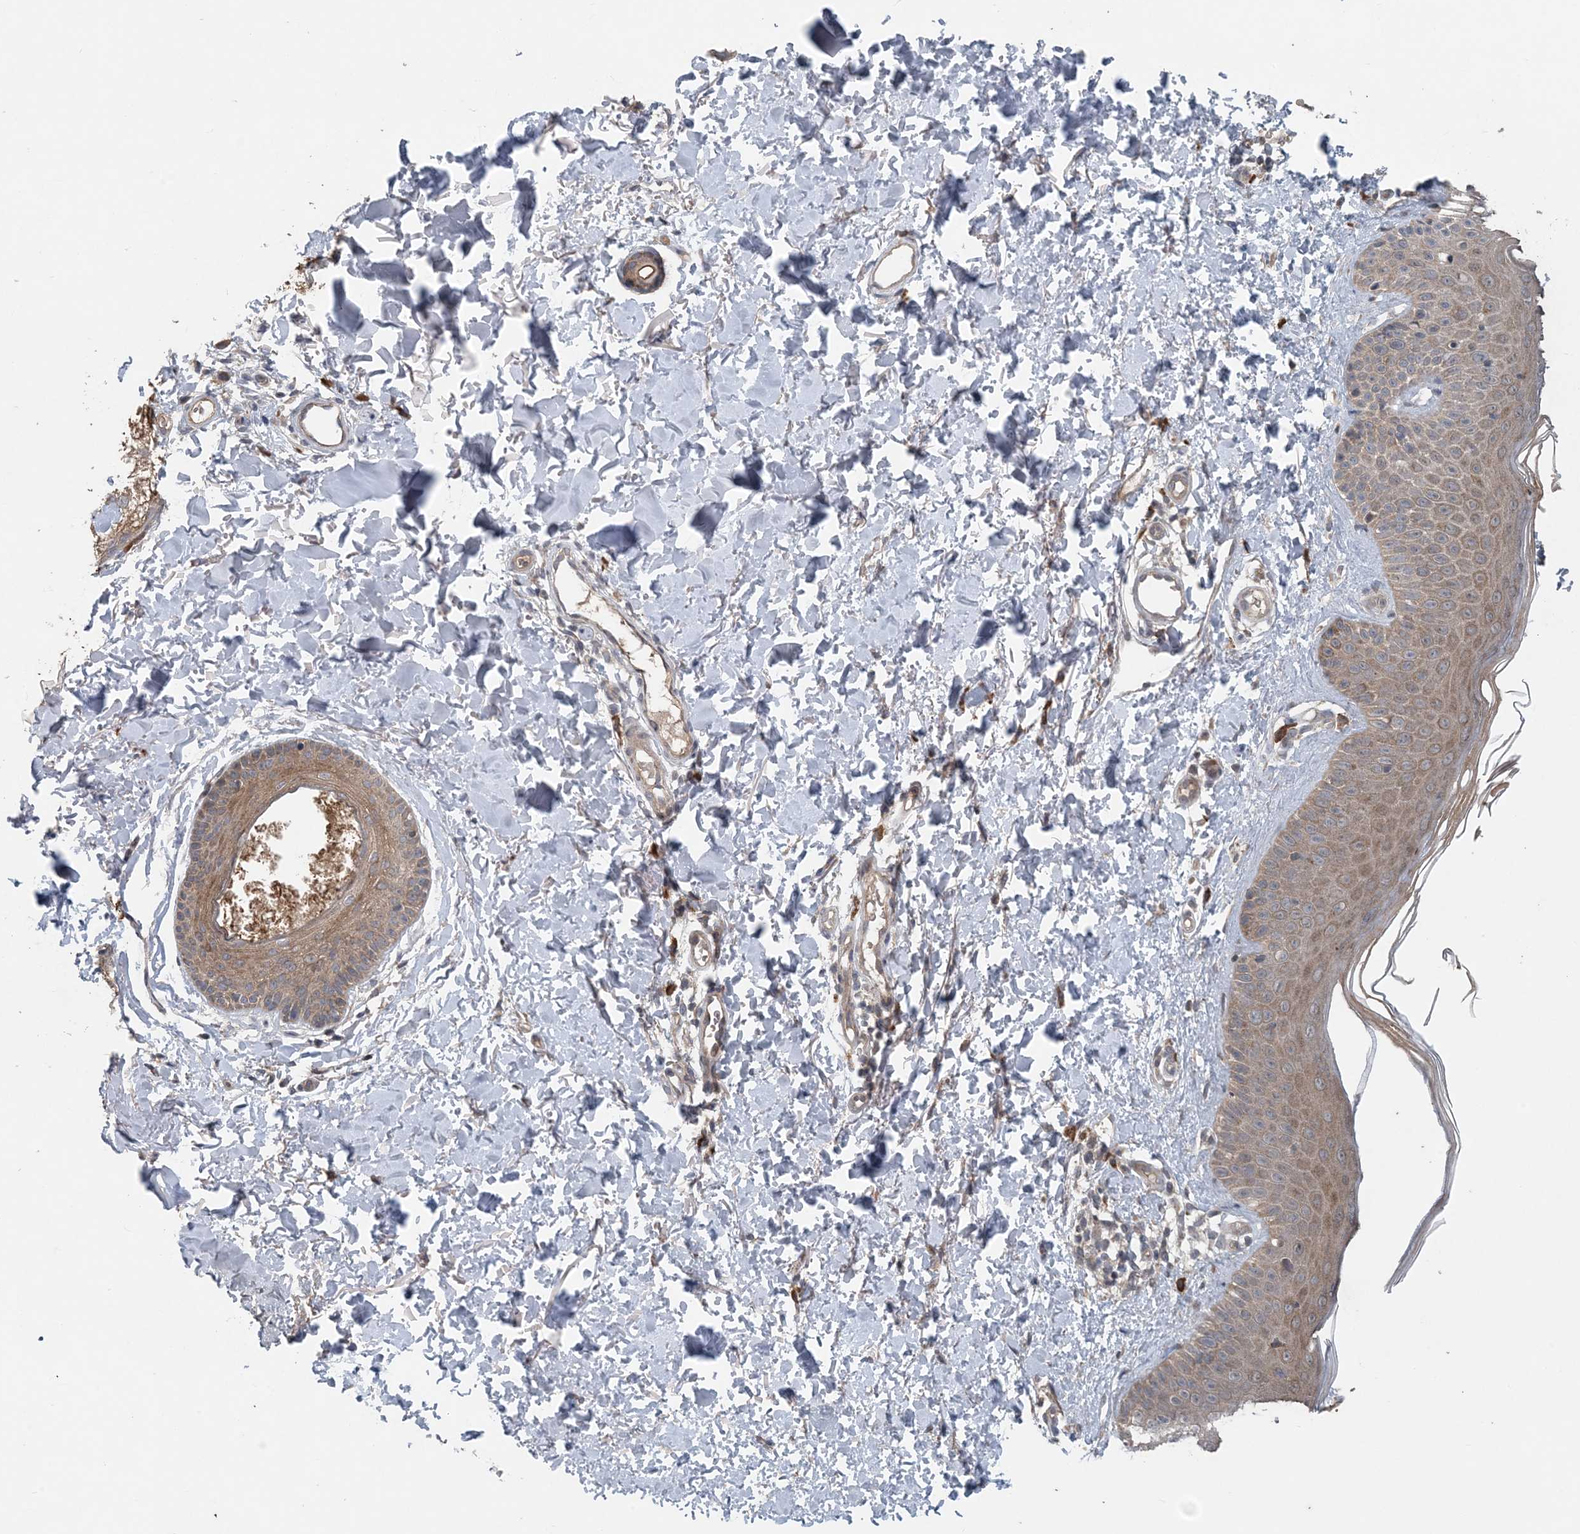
{"staining": {"intensity": "moderate", "quantity": ">75%", "location": "cytoplasmic/membranous"}, "tissue": "skin", "cell_type": "Fibroblasts", "image_type": "normal", "snomed": [{"axis": "morphology", "description": "Normal tissue, NOS"}, {"axis": "topography", "description": "Skin"}], "caption": "DAB (3,3'-diaminobenzidine) immunohistochemical staining of benign skin exhibits moderate cytoplasmic/membranous protein expression in approximately >75% of fibroblasts.", "gene": "MYO9B", "patient": {"sex": "male", "age": 52}}